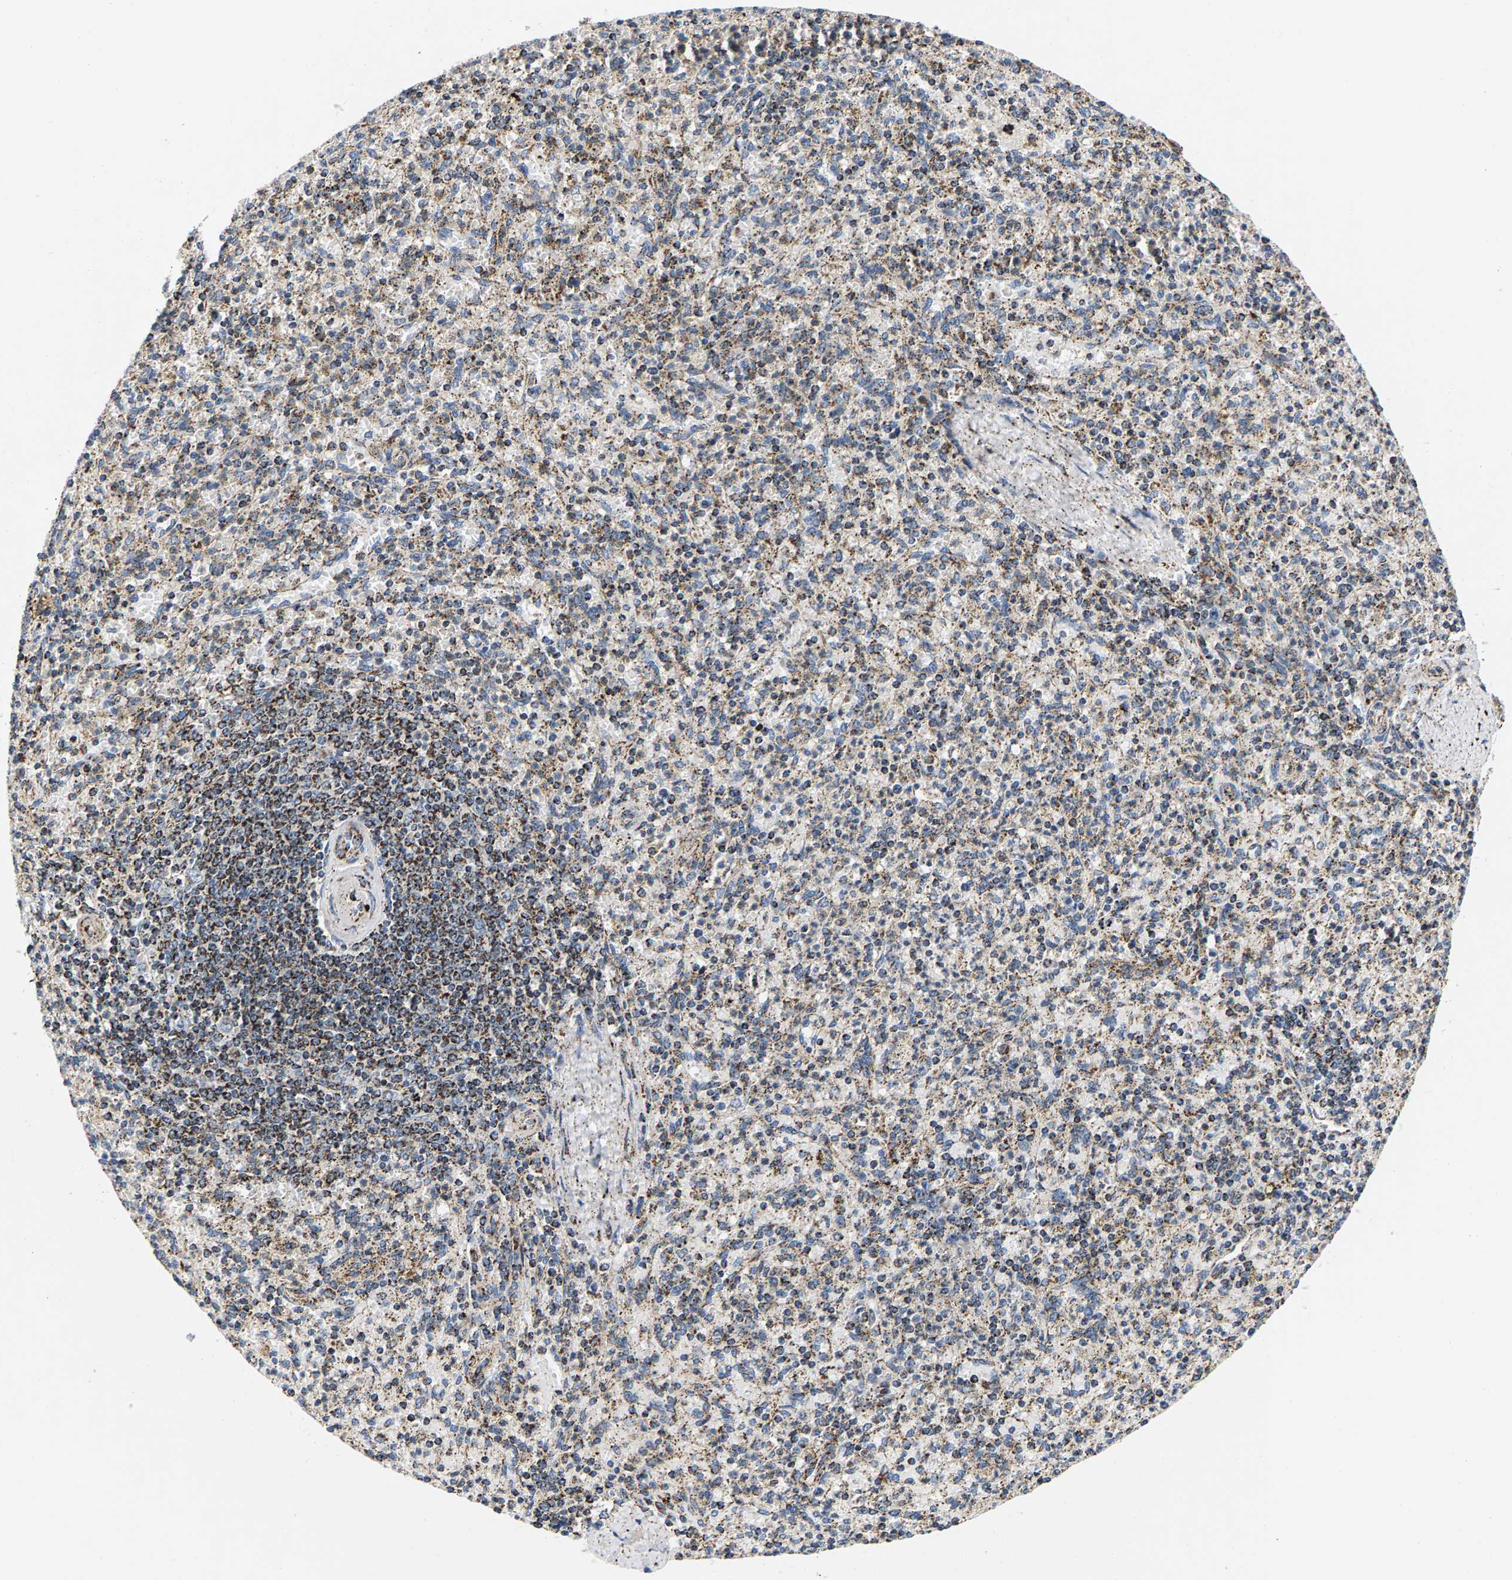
{"staining": {"intensity": "moderate", "quantity": ">75%", "location": "cytoplasmic/membranous"}, "tissue": "spleen", "cell_type": "Cells in red pulp", "image_type": "normal", "snomed": [{"axis": "morphology", "description": "Normal tissue, NOS"}, {"axis": "topography", "description": "Spleen"}], "caption": "Moderate cytoplasmic/membranous protein expression is appreciated in about >75% of cells in red pulp in spleen. The staining is performed using DAB brown chromogen to label protein expression. The nuclei are counter-stained blue using hematoxylin.", "gene": "PDE1A", "patient": {"sex": "male", "age": 72}}